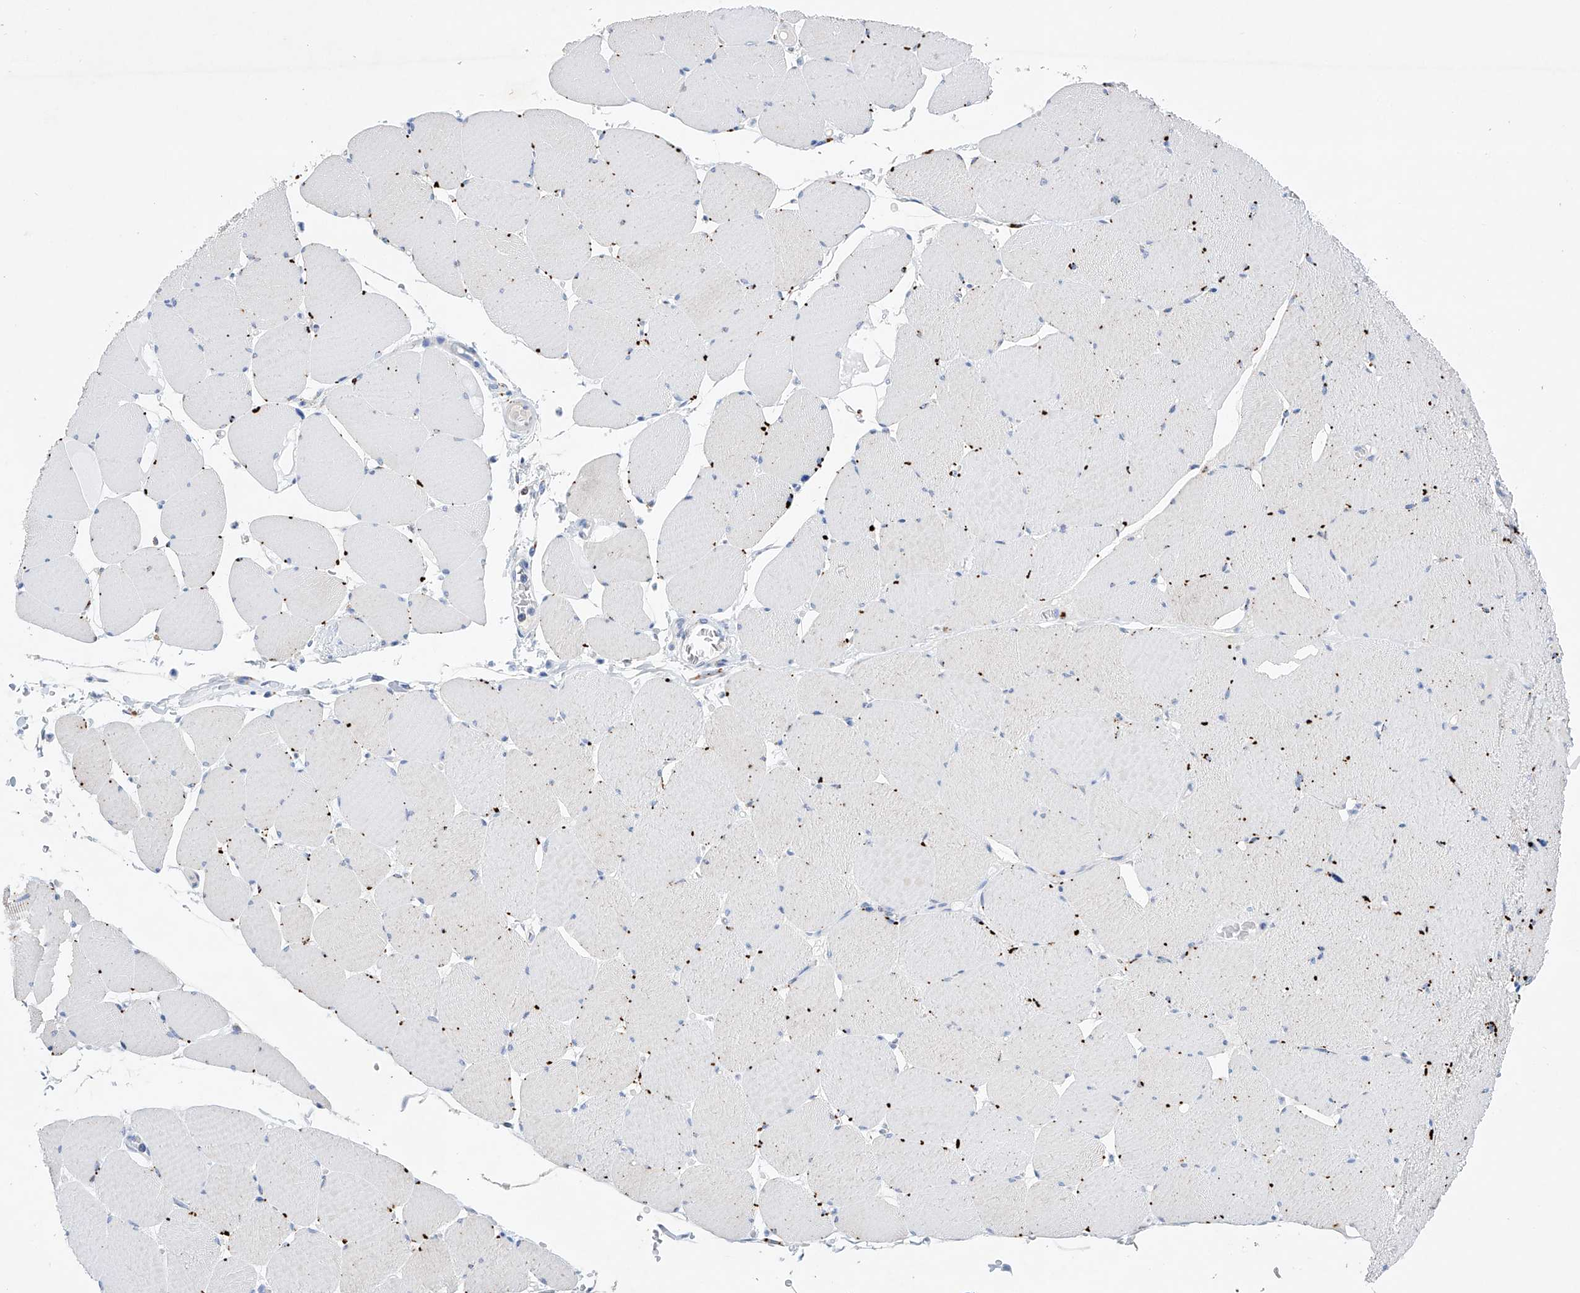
{"staining": {"intensity": "negative", "quantity": "none", "location": "none"}, "tissue": "skeletal muscle", "cell_type": "Myocytes", "image_type": "normal", "snomed": [{"axis": "morphology", "description": "Normal tissue, NOS"}, {"axis": "topography", "description": "Skeletal muscle"}, {"axis": "topography", "description": "Head-Neck"}], "caption": "Immunohistochemistry of normal human skeletal muscle demonstrates no positivity in myocytes. (Immunohistochemistry, brightfield microscopy, high magnification).", "gene": "LURAP1", "patient": {"sex": "male", "age": 66}}